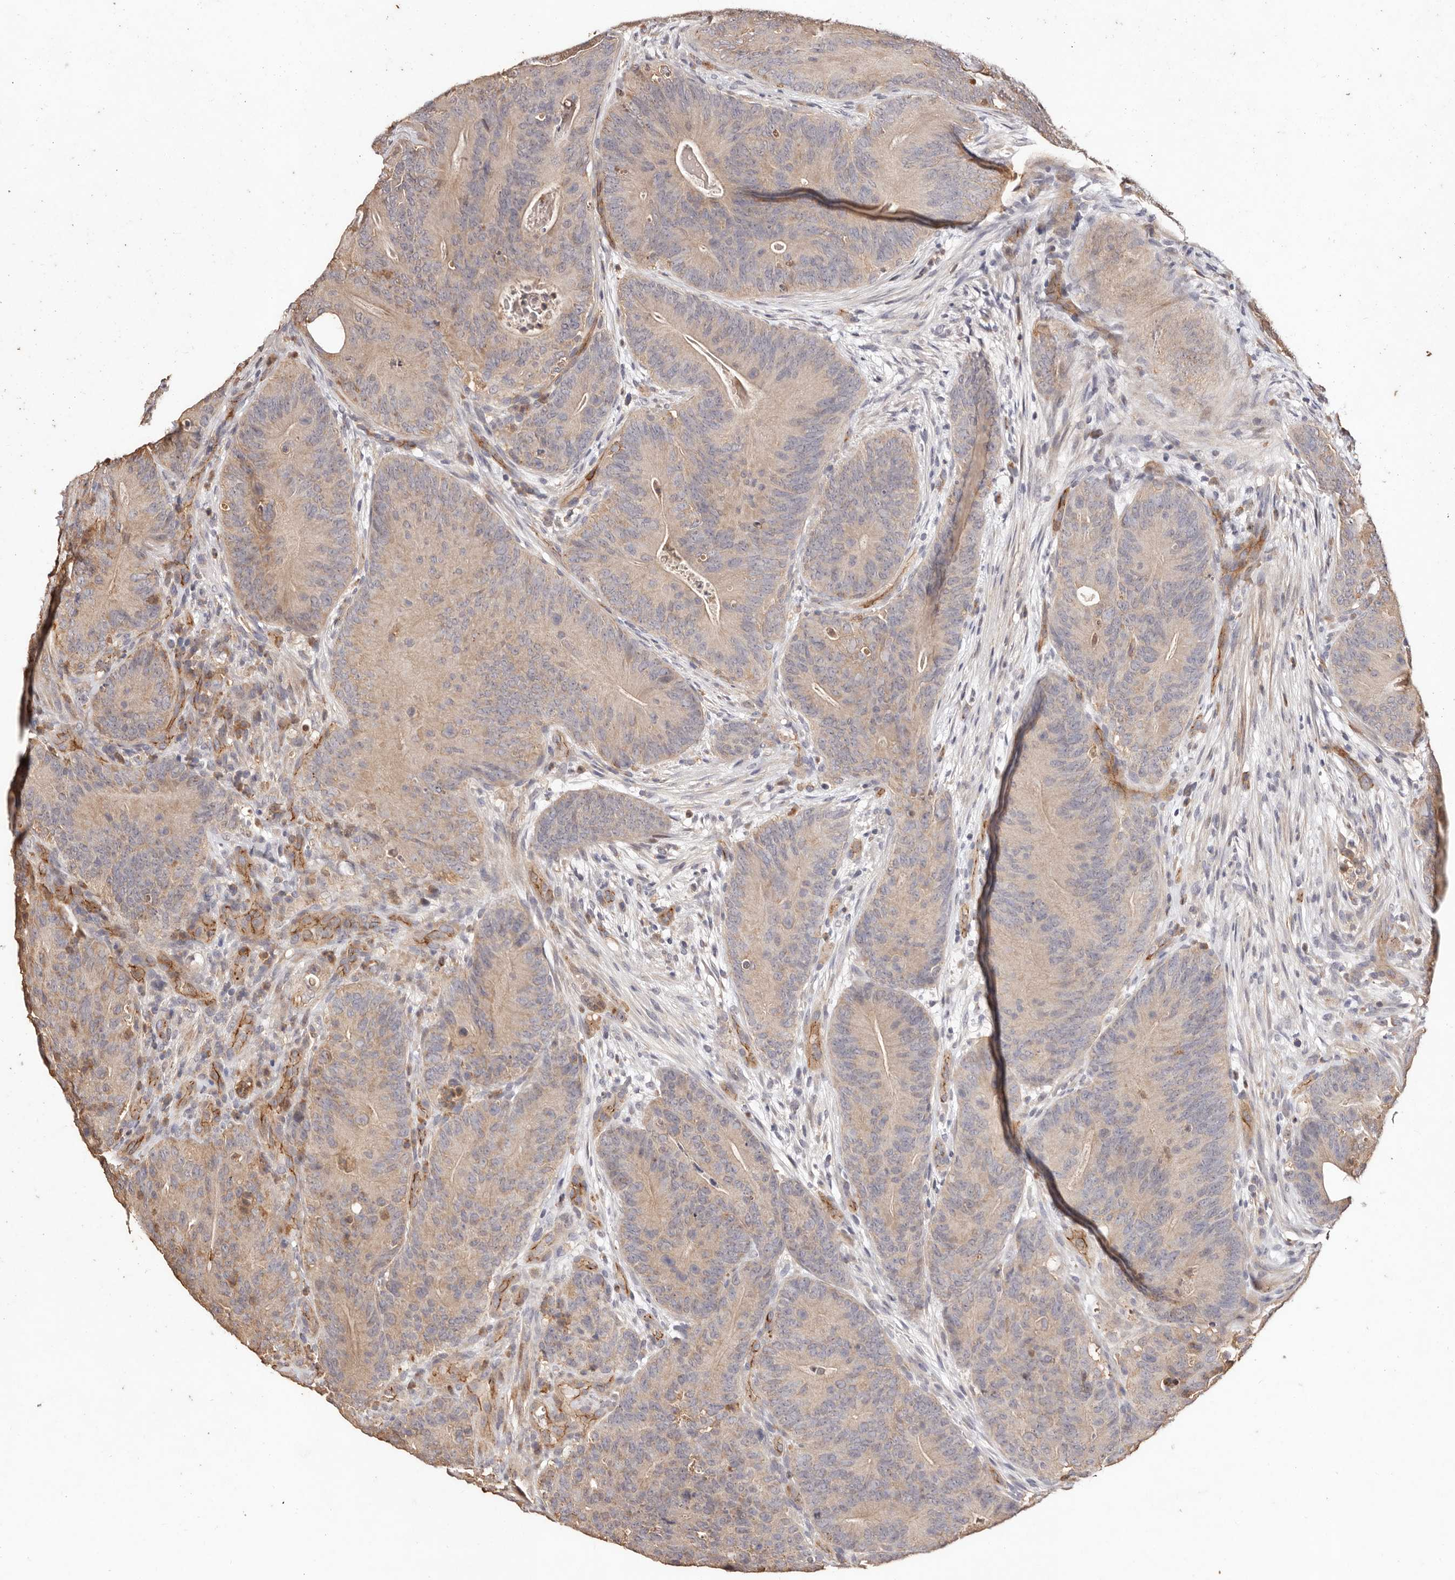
{"staining": {"intensity": "weak", "quantity": "<25%", "location": "cytoplasmic/membranous"}, "tissue": "colorectal cancer", "cell_type": "Tumor cells", "image_type": "cancer", "snomed": [{"axis": "morphology", "description": "Normal tissue, NOS"}, {"axis": "topography", "description": "Colon"}], "caption": "Protein analysis of colorectal cancer exhibits no significant expression in tumor cells.", "gene": "CCL14", "patient": {"sex": "female", "age": 82}}